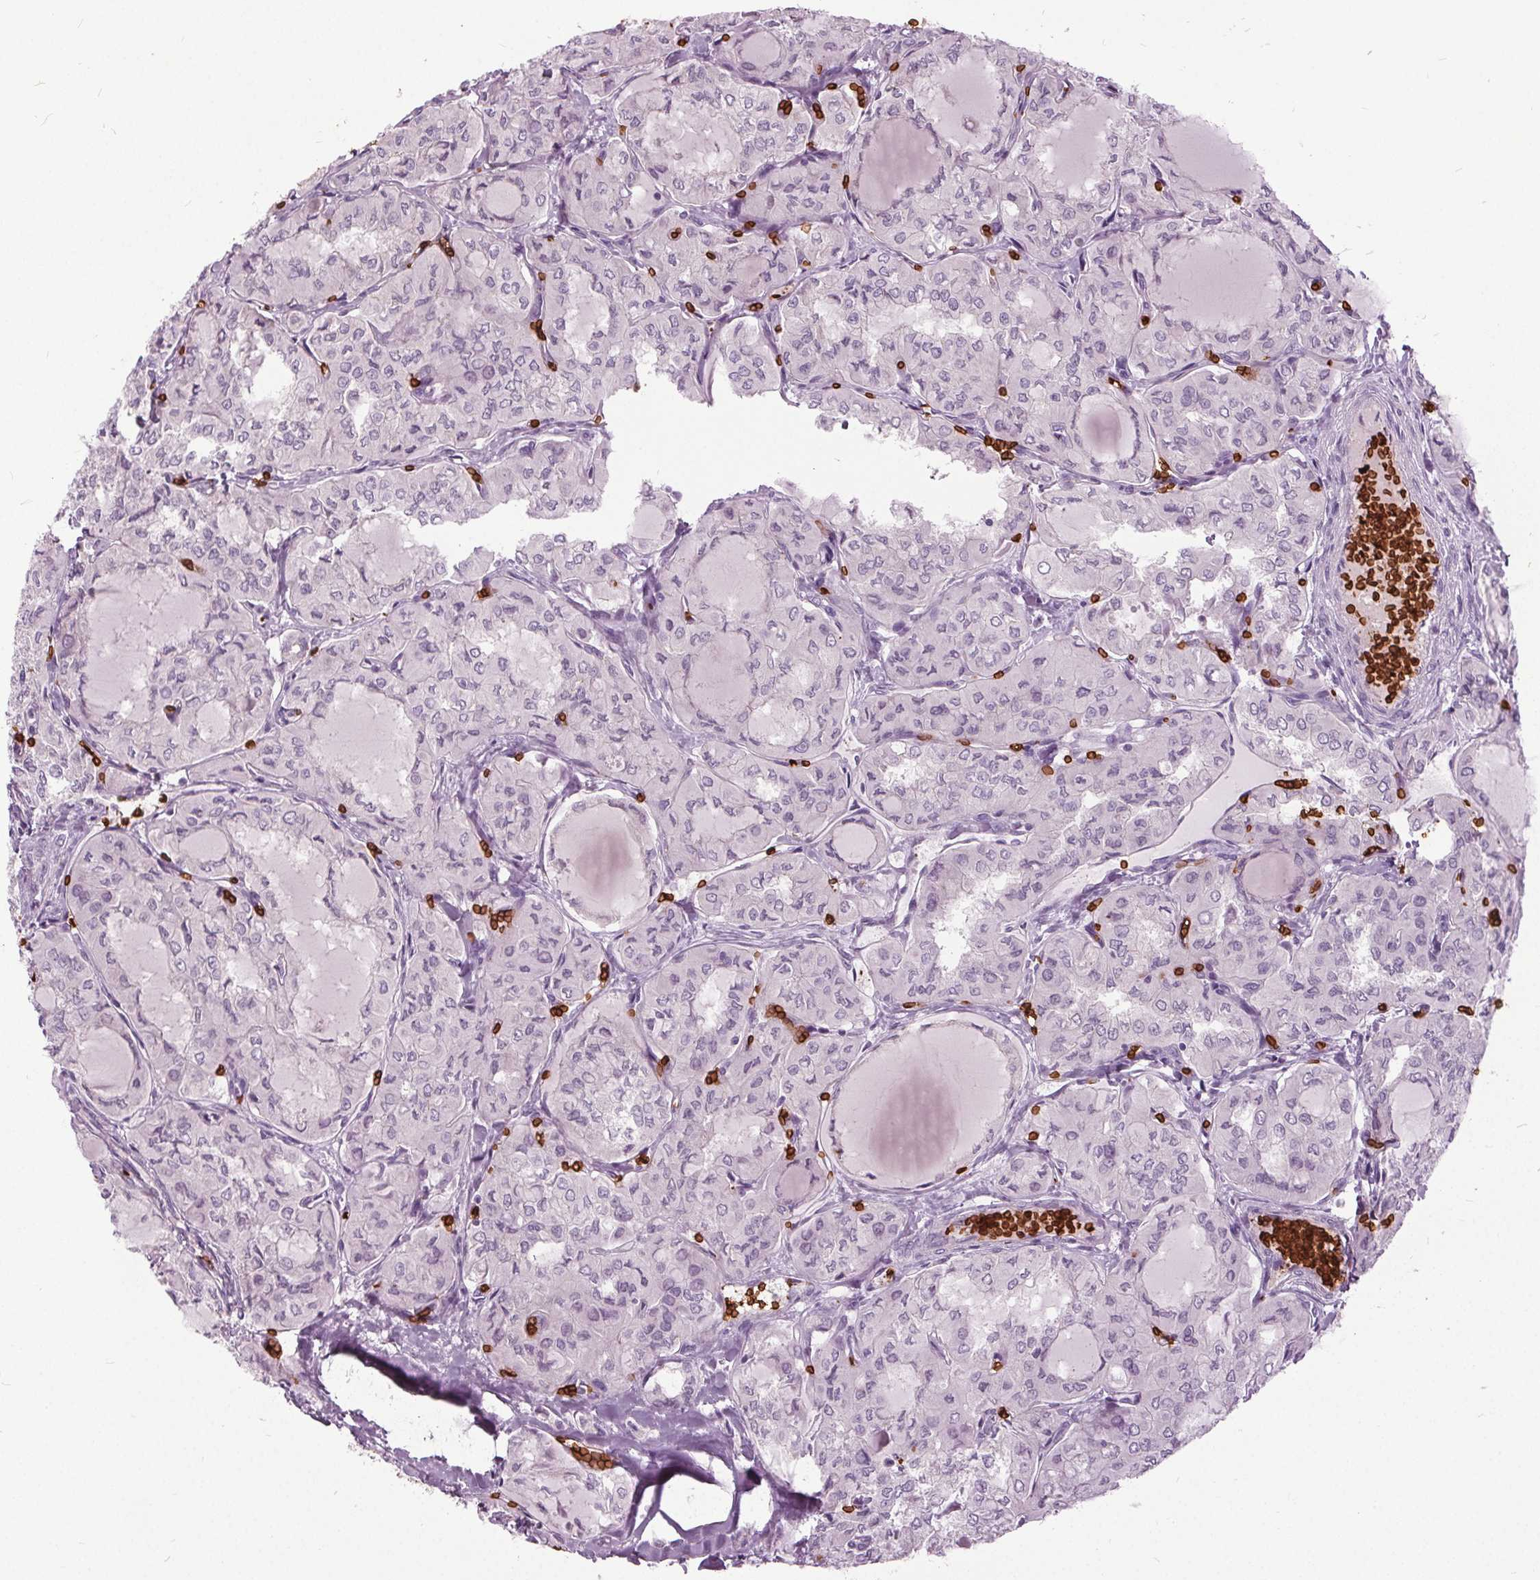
{"staining": {"intensity": "negative", "quantity": "none", "location": "none"}, "tissue": "thyroid cancer", "cell_type": "Tumor cells", "image_type": "cancer", "snomed": [{"axis": "morphology", "description": "Papillary adenocarcinoma, NOS"}, {"axis": "topography", "description": "Thyroid gland"}], "caption": "IHC photomicrograph of thyroid cancer (papillary adenocarcinoma) stained for a protein (brown), which demonstrates no expression in tumor cells.", "gene": "SLC4A1", "patient": {"sex": "male", "age": 20}}